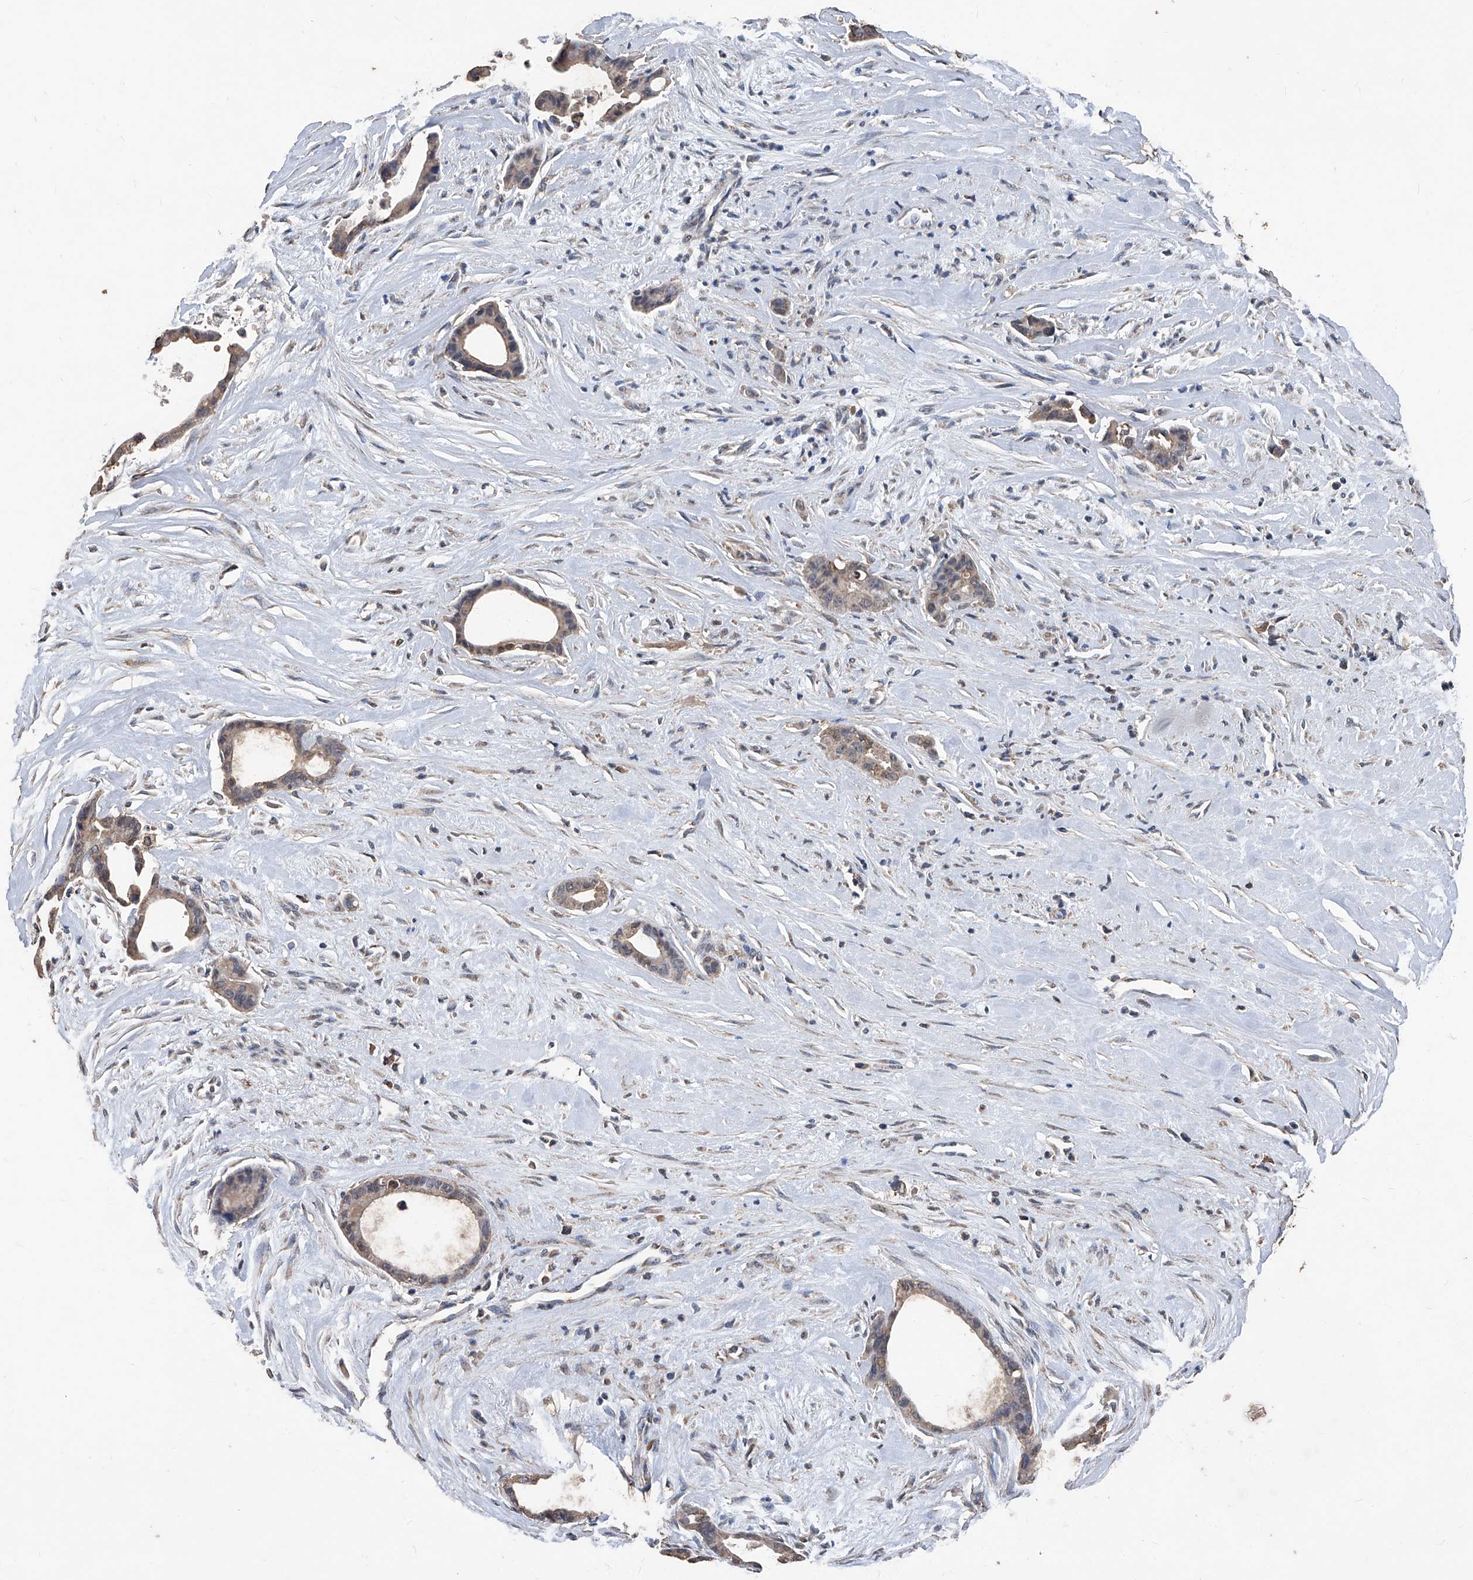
{"staining": {"intensity": "weak", "quantity": ">75%", "location": "cytoplasmic/membranous"}, "tissue": "liver cancer", "cell_type": "Tumor cells", "image_type": "cancer", "snomed": [{"axis": "morphology", "description": "Cholangiocarcinoma"}, {"axis": "topography", "description": "Liver"}], "caption": "A high-resolution image shows immunohistochemistry staining of liver cholangiocarcinoma, which displays weak cytoplasmic/membranous expression in approximately >75% of tumor cells. The staining was performed using DAB (3,3'-diaminobenzidine), with brown indicating positive protein expression. Nuclei are stained blue with hematoxylin.", "gene": "STARD7", "patient": {"sex": "female", "age": 55}}